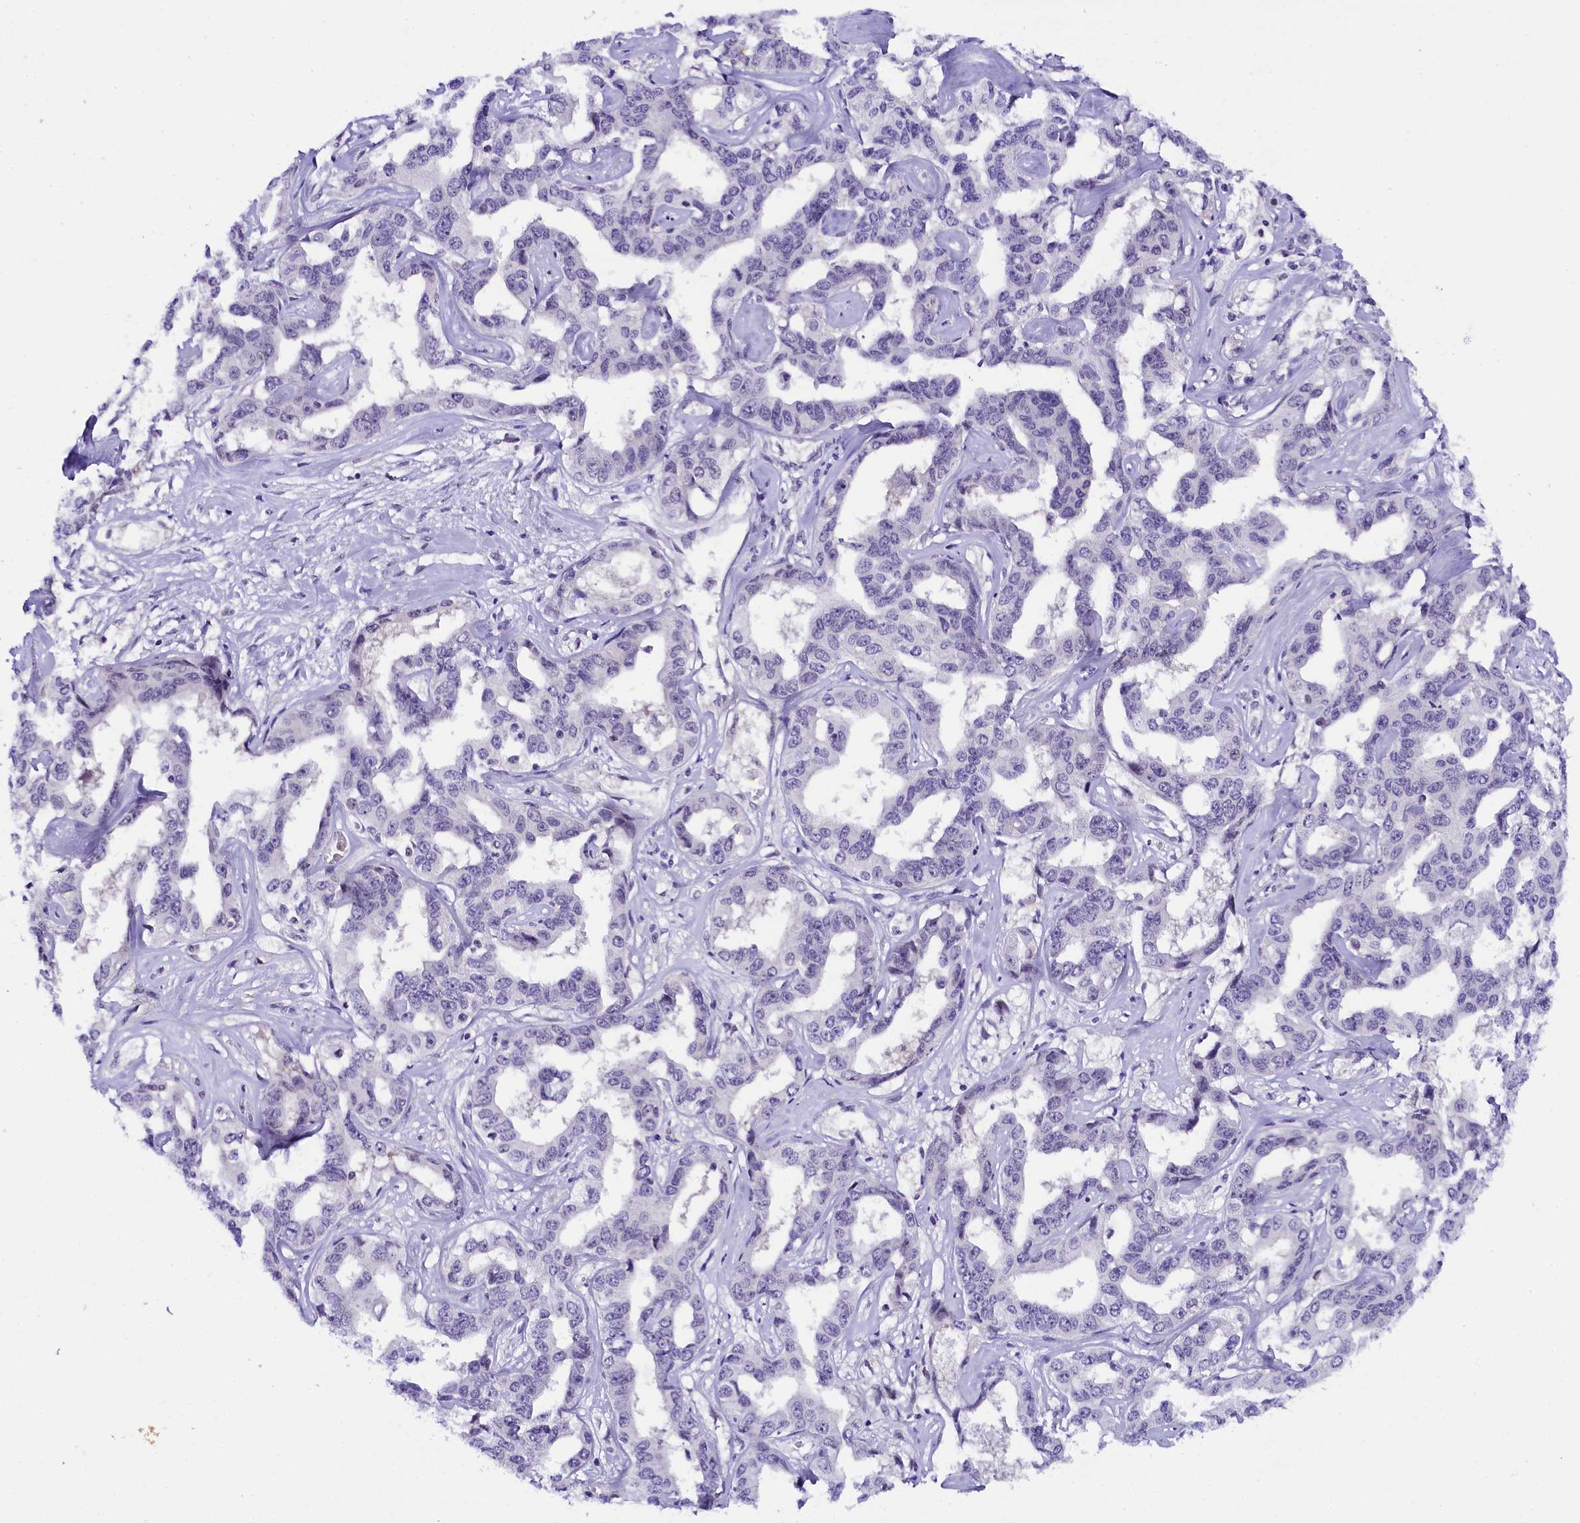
{"staining": {"intensity": "negative", "quantity": "none", "location": "none"}, "tissue": "liver cancer", "cell_type": "Tumor cells", "image_type": "cancer", "snomed": [{"axis": "morphology", "description": "Cholangiocarcinoma"}, {"axis": "topography", "description": "Liver"}], "caption": "The image demonstrates no significant expression in tumor cells of liver cancer.", "gene": "IQCN", "patient": {"sex": "male", "age": 59}}